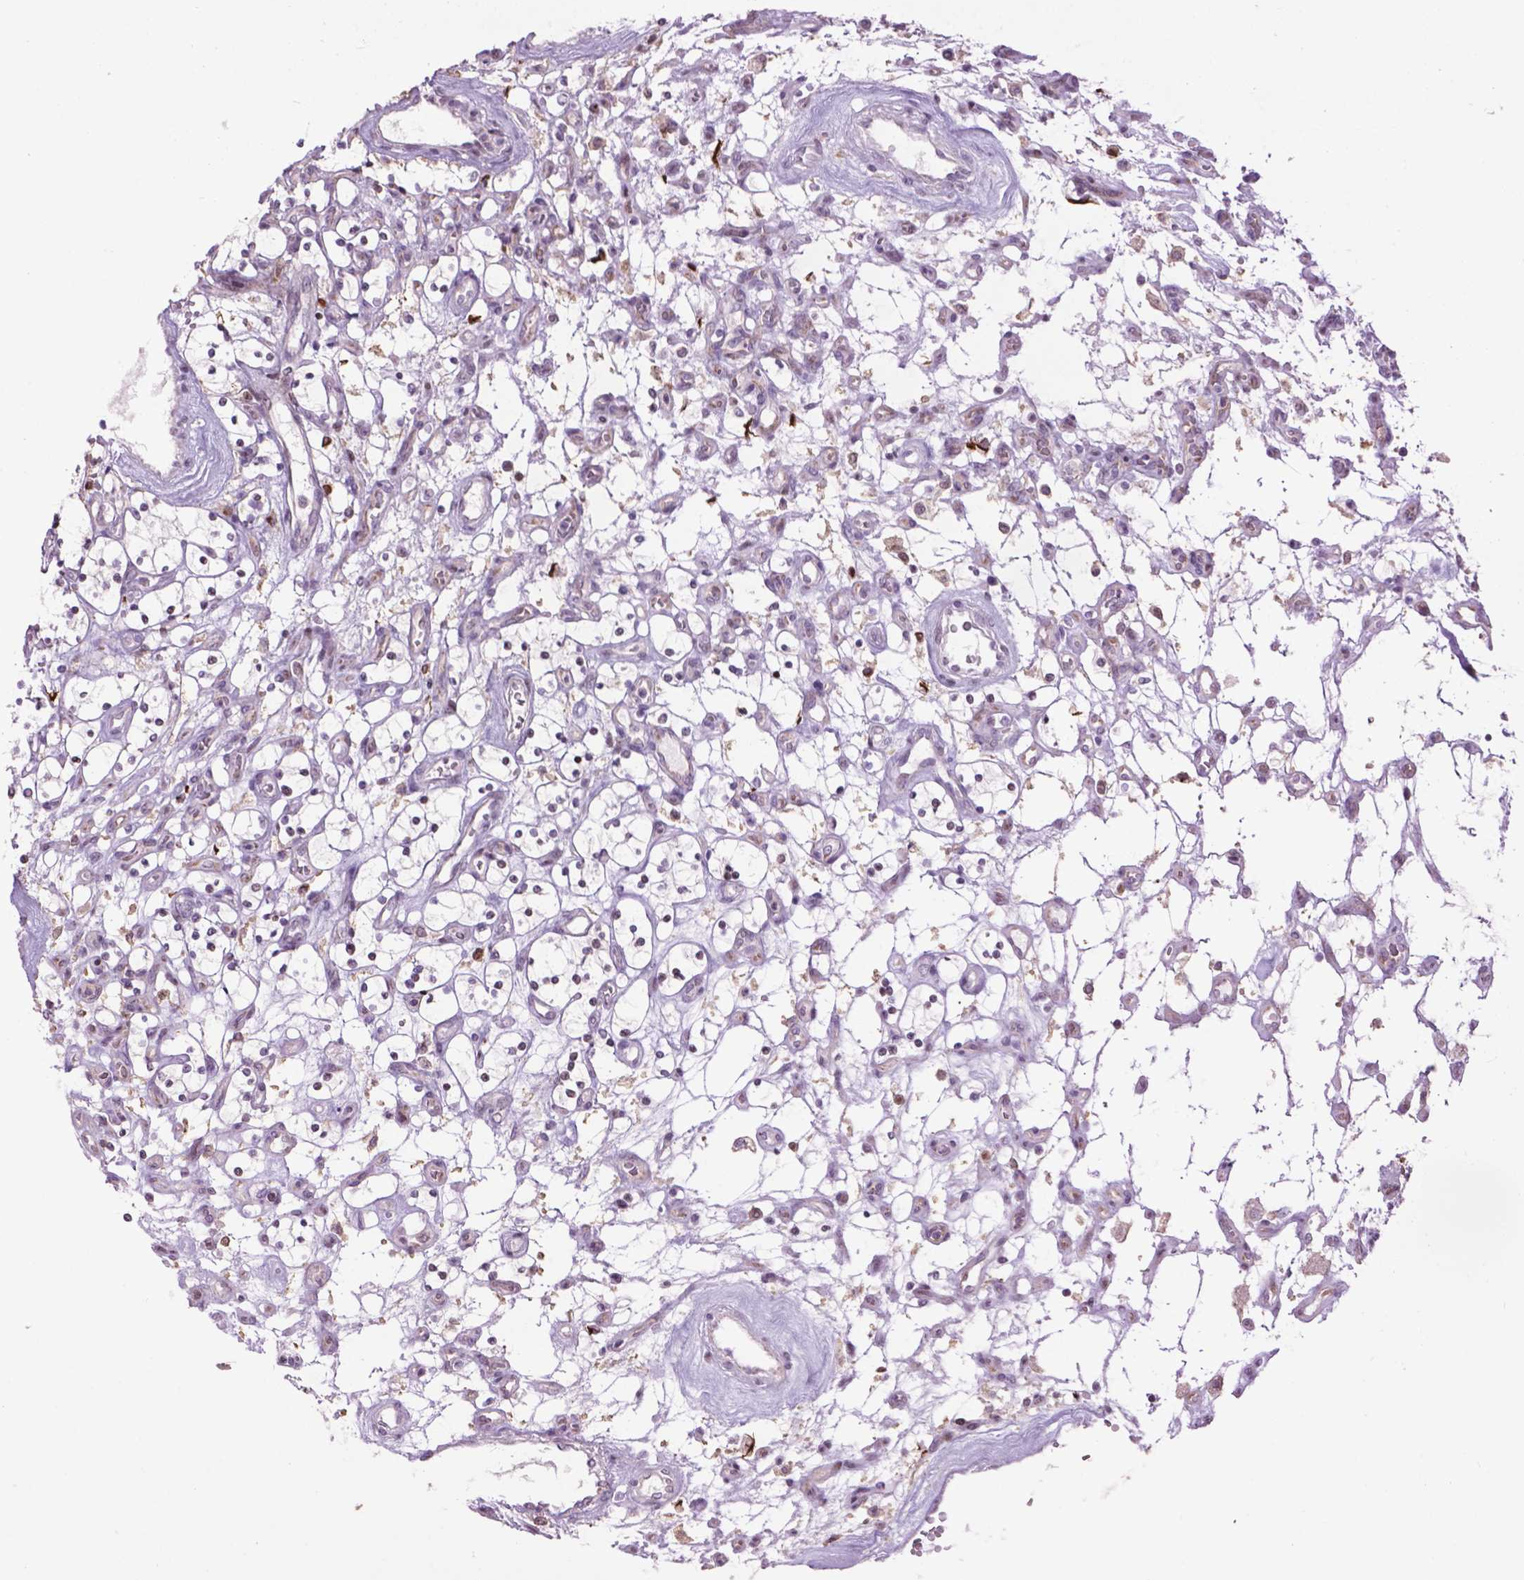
{"staining": {"intensity": "negative", "quantity": "none", "location": "none"}, "tissue": "renal cancer", "cell_type": "Tumor cells", "image_type": "cancer", "snomed": [{"axis": "morphology", "description": "Adenocarcinoma, NOS"}, {"axis": "topography", "description": "Kidney"}], "caption": "Immunohistochemistry (IHC) photomicrograph of renal adenocarcinoma stained for a protein (brown), which reveals no expression in tumor cells.", "gene": "TH", "patient": {"sex": "female", "age": 69}}